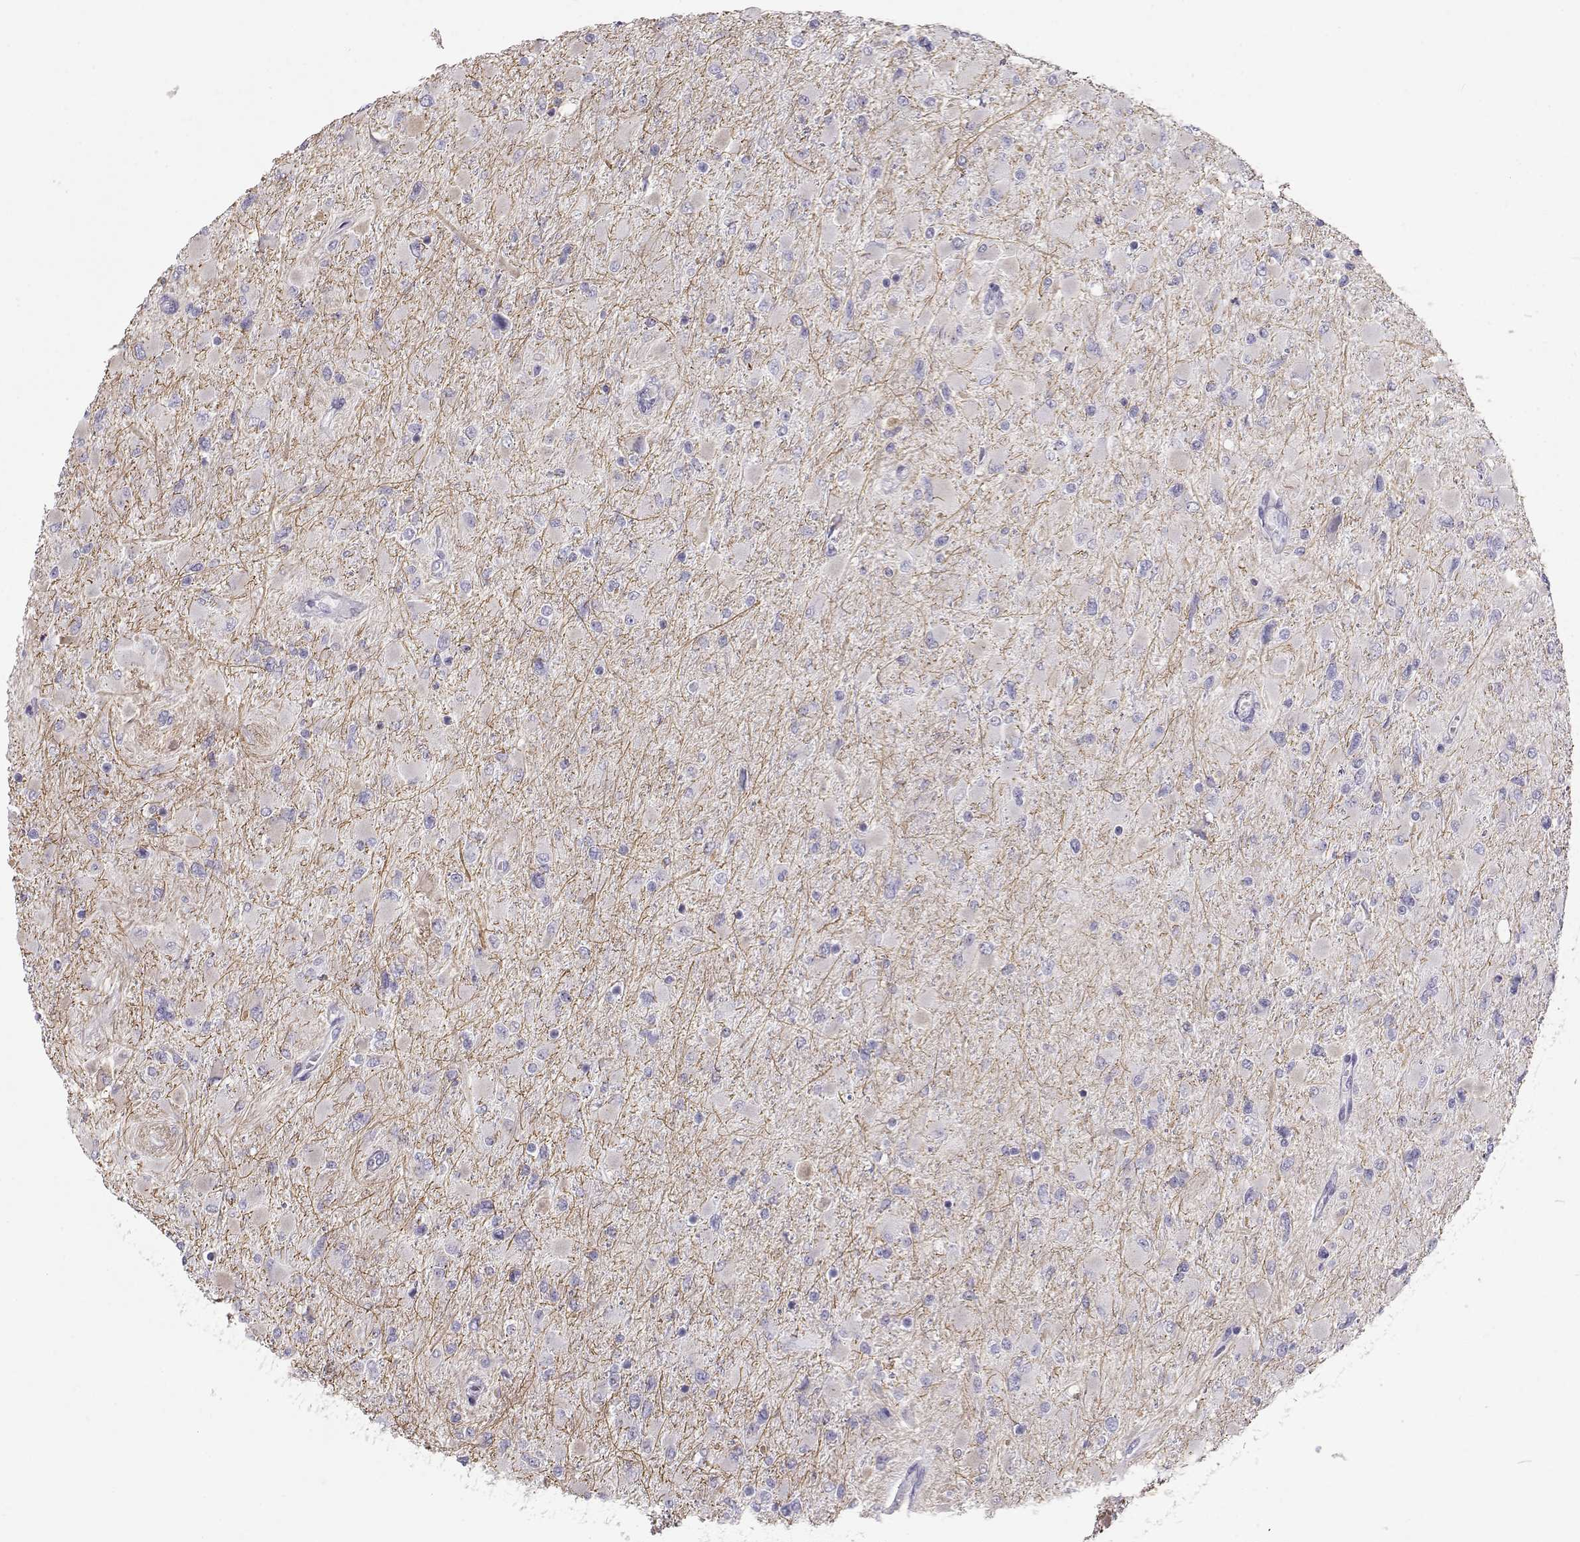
{"staining": {"intensity": "negative", "quantity": "none", "location": "none"}, "tissue": "glioma", "cell_type": "Tumor cells", "image_type": "cancer", "snomed": [{"axis": "morphology", "description": "Glioma, malignant, High grade"}, {"axis": "topography", "description": "Cerebral cortex"}], "caption": "Tumor cells show no significant protein positivity in glioma.", "gene": "SLITRK3", "patient": {"sex": "female", "age": 36}}